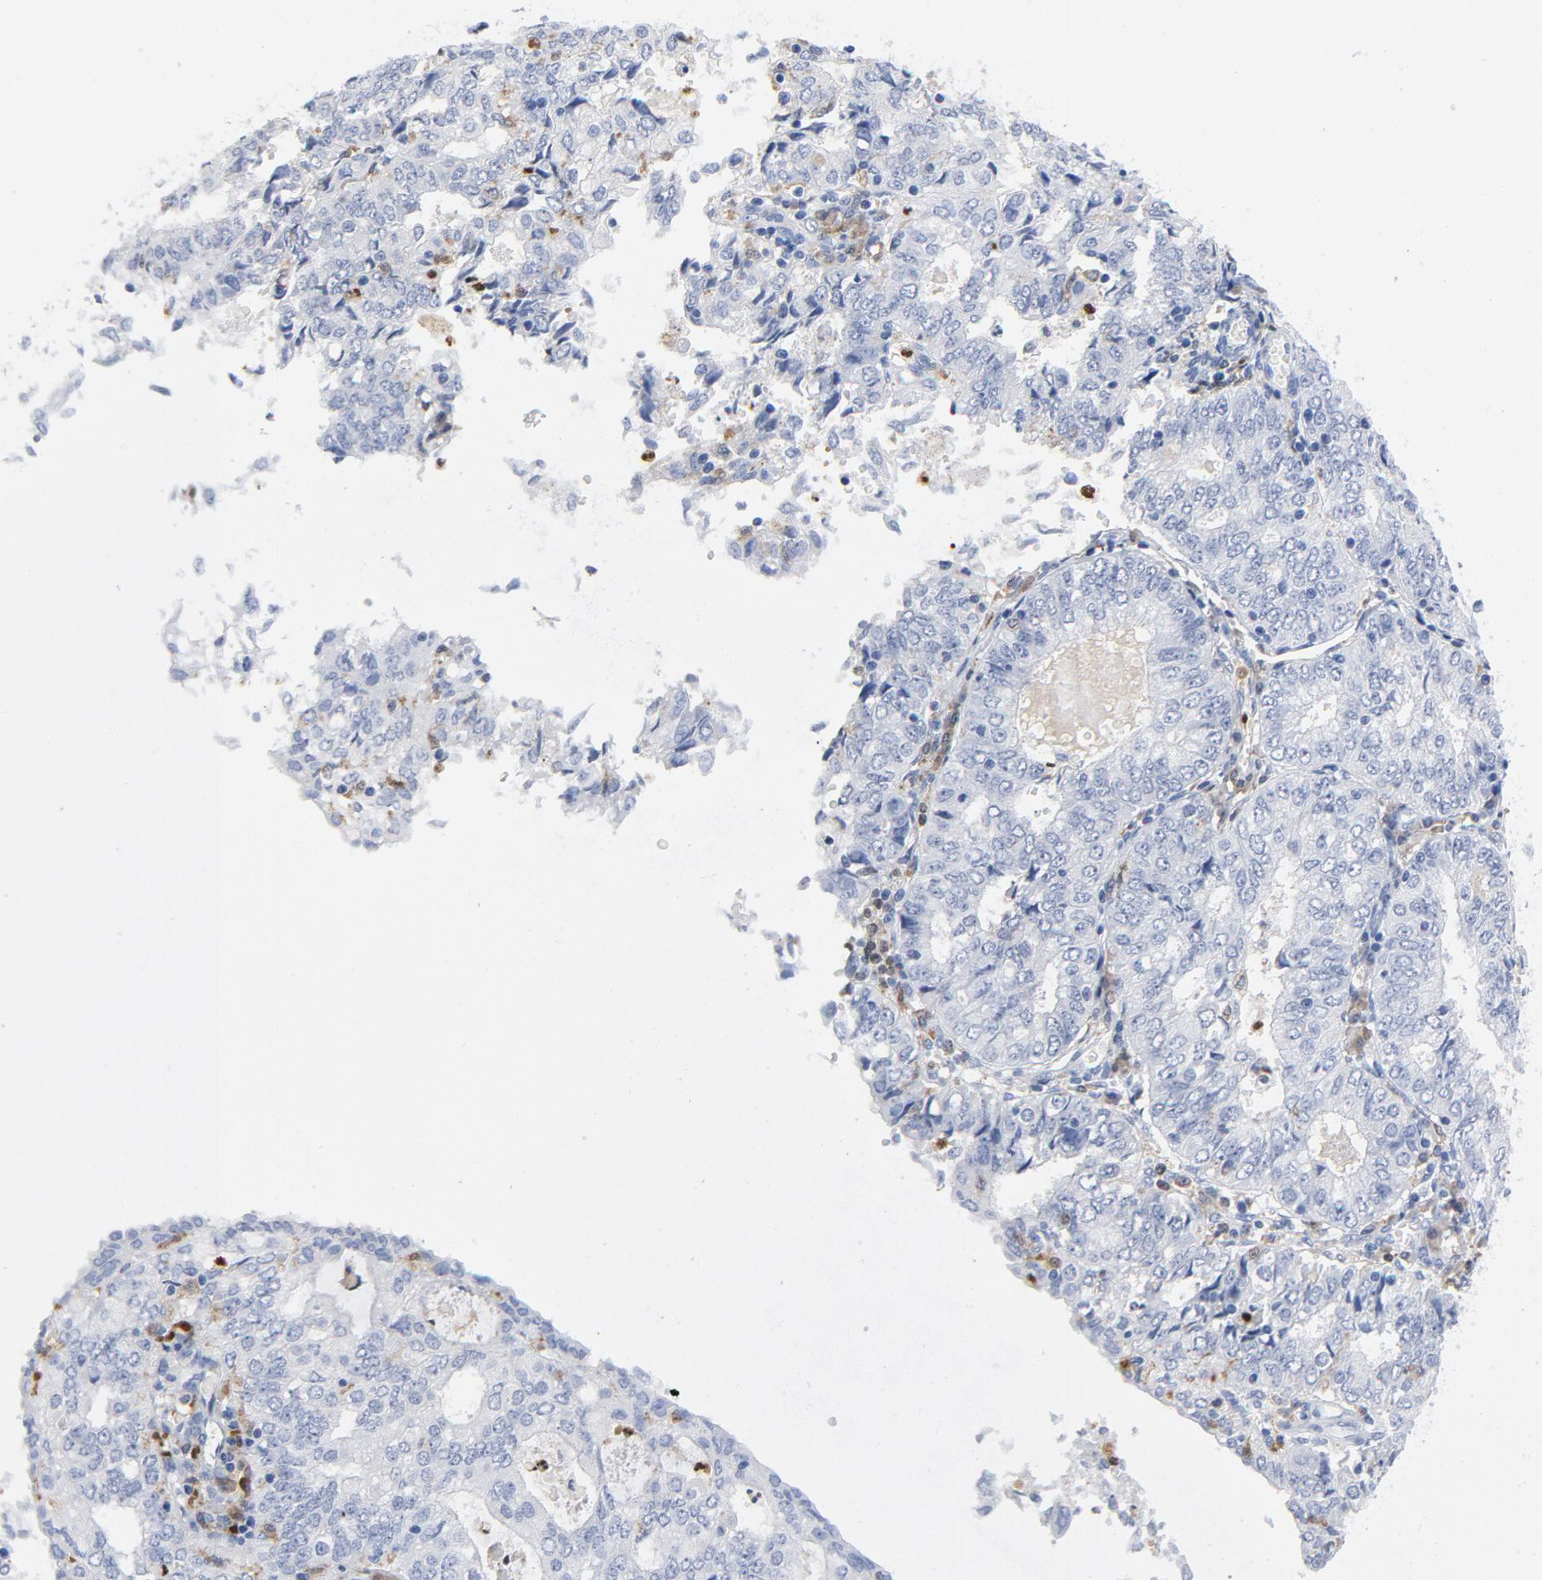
{"staining": {"intensity": "negative", "quantity": "none", "location": "none"}, "tissue": "endometrial cancer", "cell_type": "Tumor cells", "image_type": "cancer", "snomed": [{"axis": "morphology", "description": "Adenocarcinoma, NOS"}, {"axis": "topography", "description": "Endometrium"}], "caption": "IHC histopathology image of neoplastic tissue: endometrial adenocarcinoma stained with DAB demonstrates no significant protein positivity in tumor cells. Nuclei are stained in blue.", "gene": "NCF1", "patient": {"sex": "female", "age": 69}}